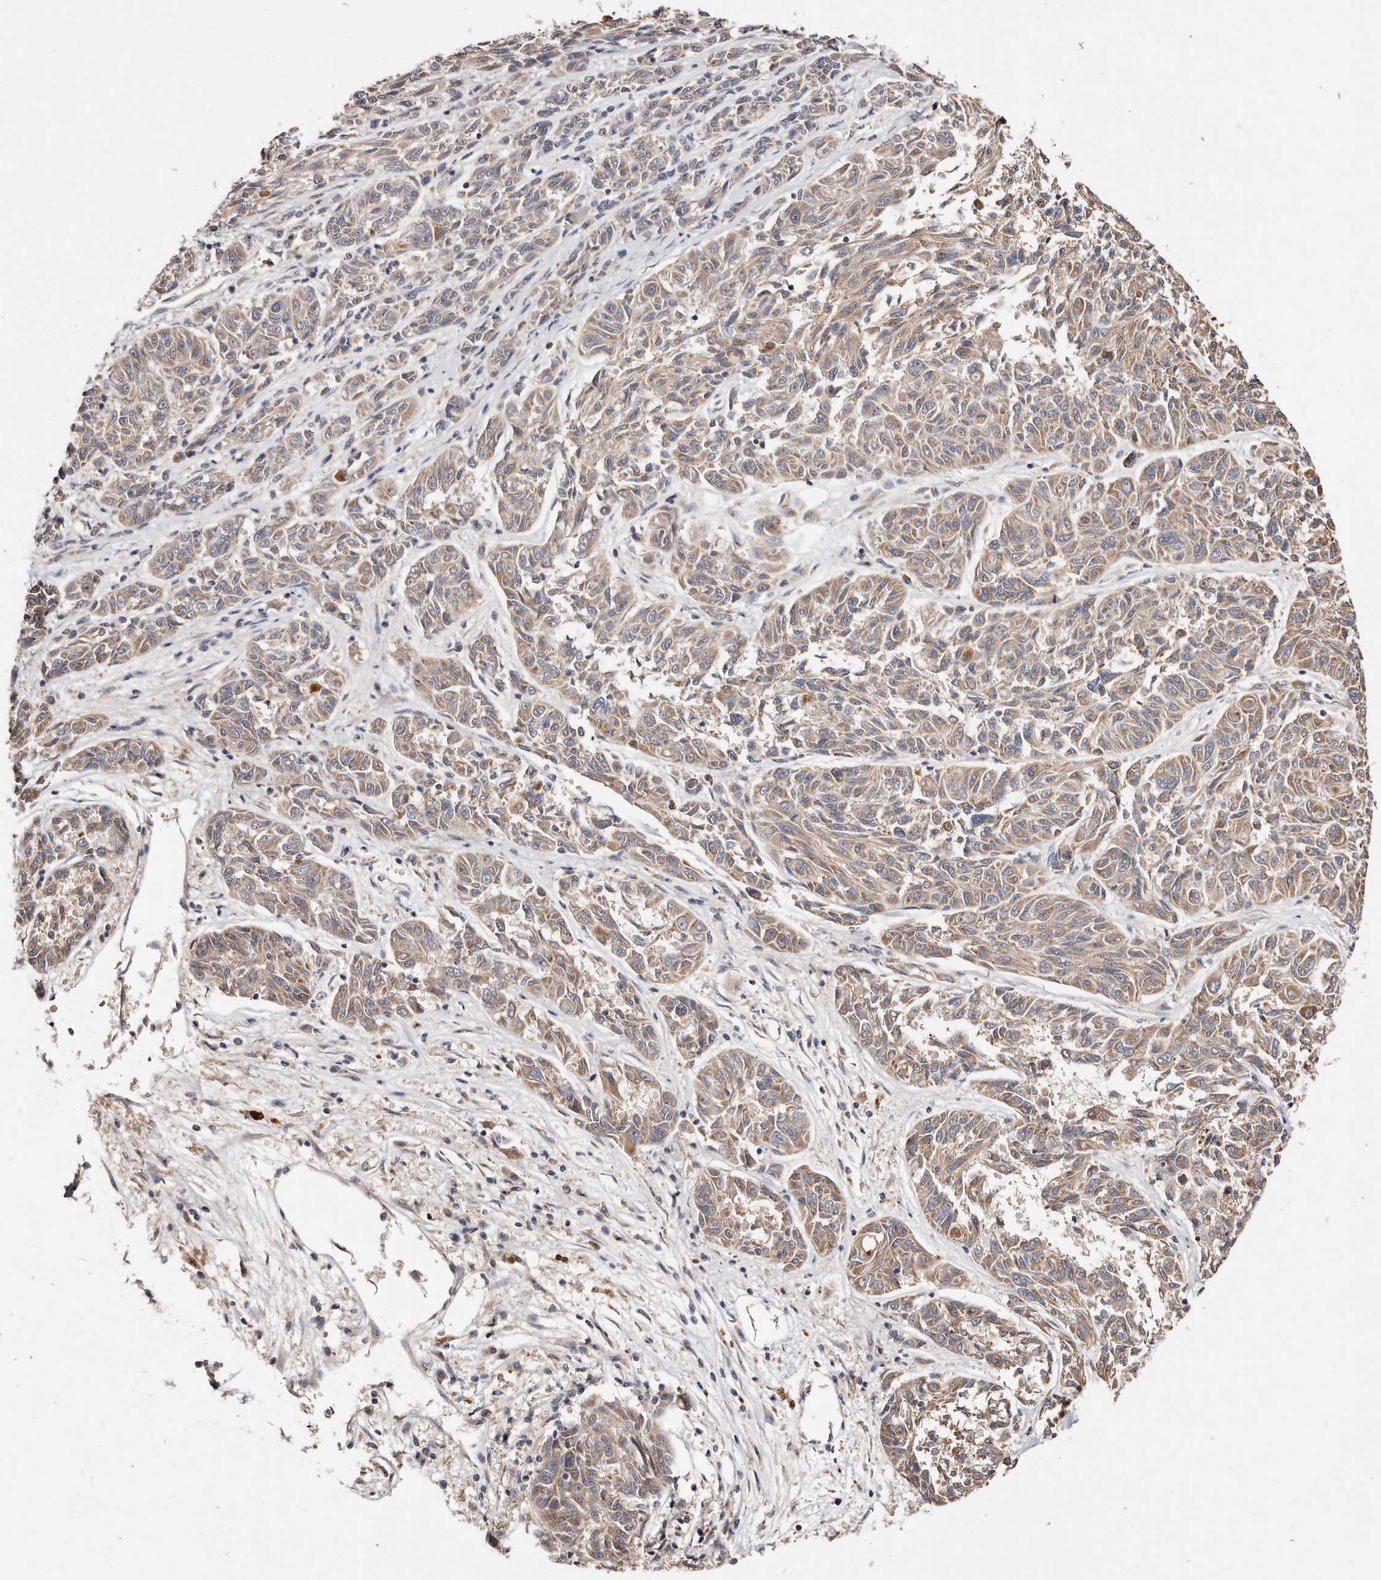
{"staining": {"intensity": "weak", "quantity": "25%-75%", "location": "cytoplasmic/membranous"}, "tissue": "melanoma", "cell_type": "Tumor cells", "image_type": "cancer", "snomed": [{"axis": "morphology", "description": "Malignant melanoma, NOS"}, {"axis": "topography", "description": "Skin"}], "caption": "Tumor cells exhibit weak cytoplasmic/membranous staining in about 25%-75% of cells in malignant melanoma.", "gene": "USP33", "patient": {"sex": "male", "age": 53}}